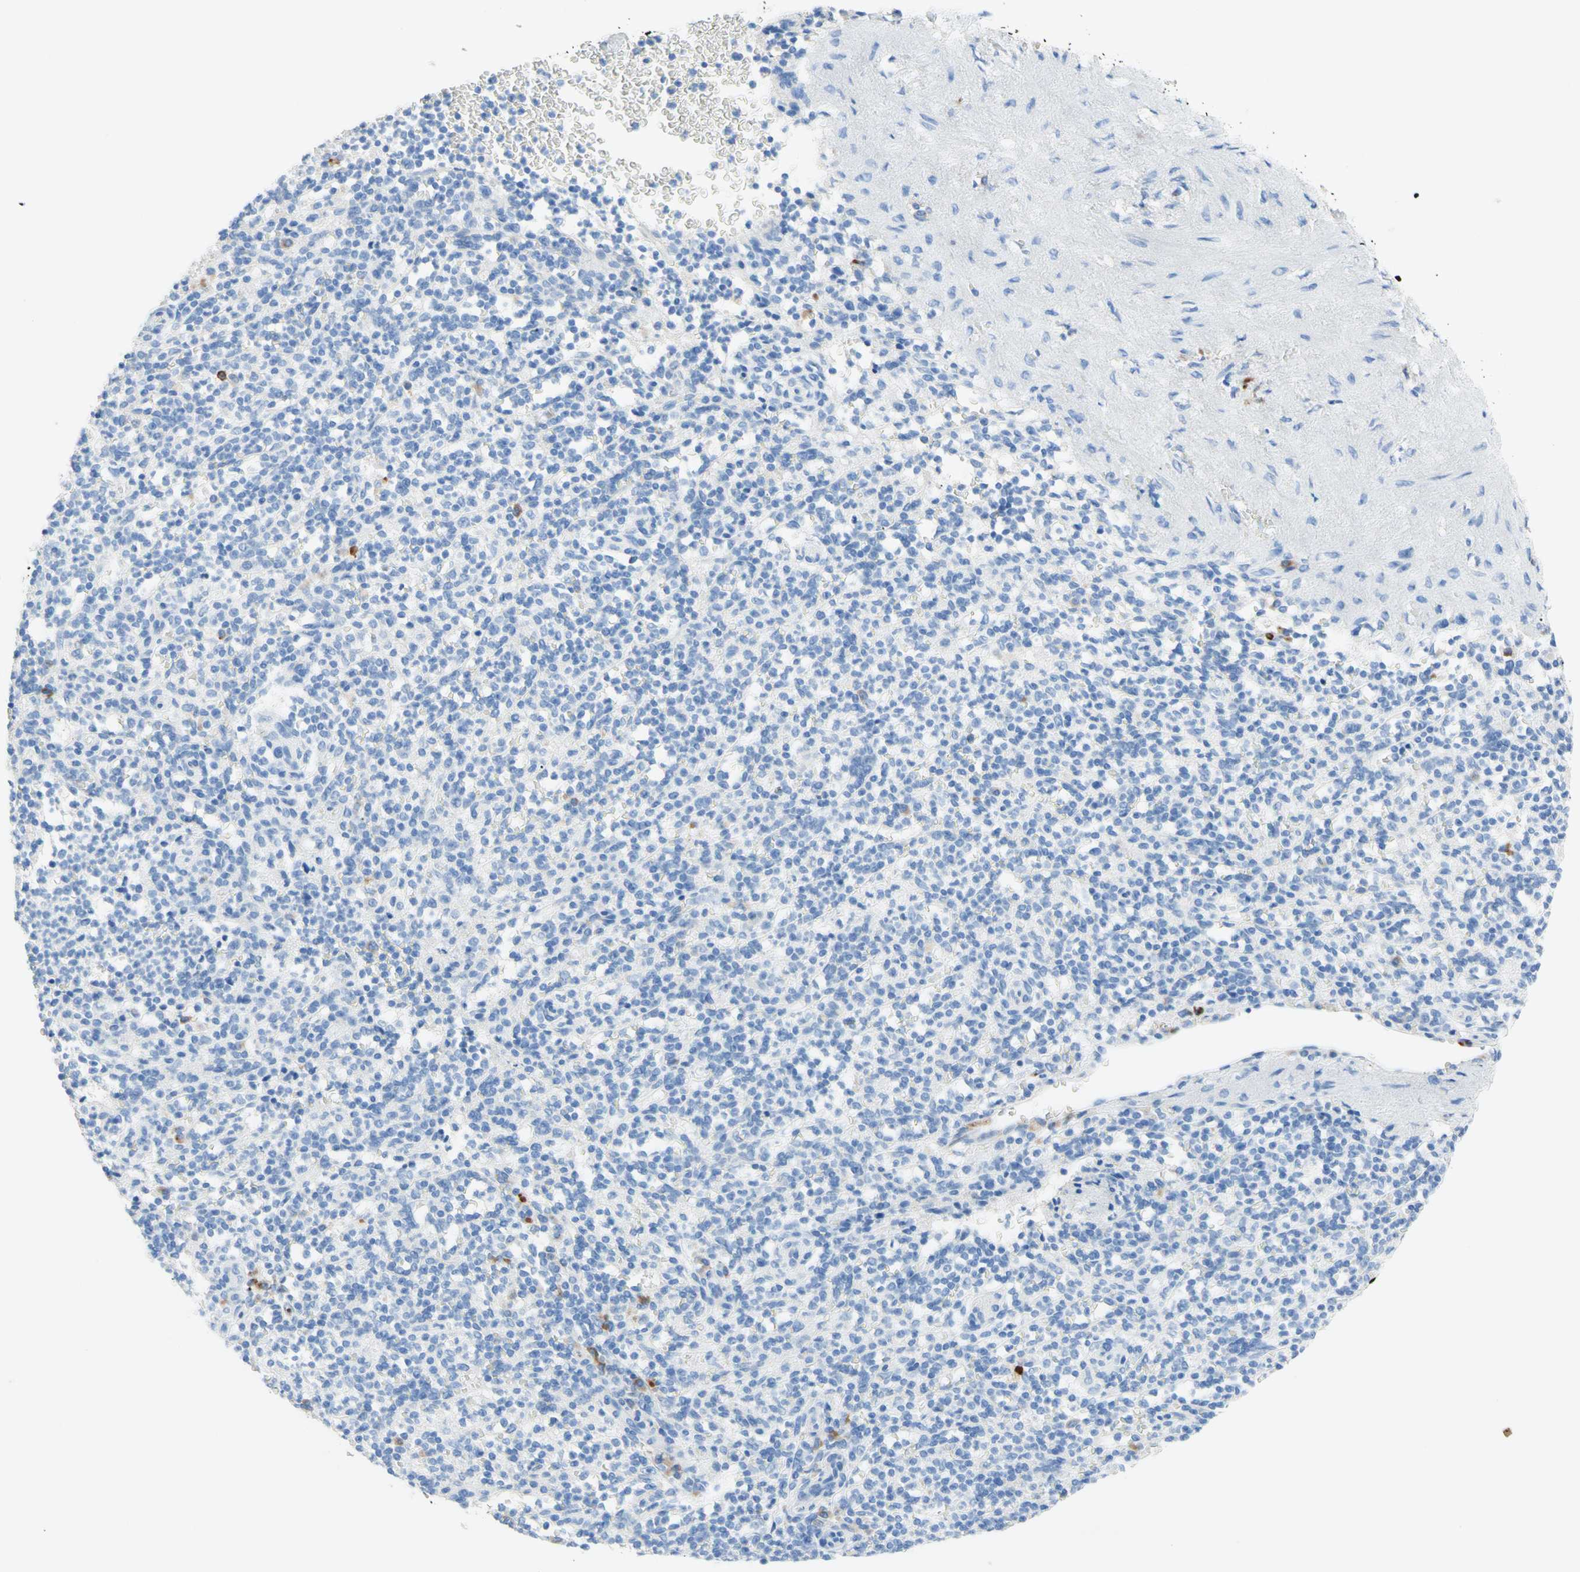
{"staining": {"intensity": "negative", "quantity": "none", "location": "none"}, "tissue": "spleen", "cell_type": "Cells in red pulp", "image_type": "normal", "snomed": [{"axis": "morphology", "description": "Normal tissue, NOS"}, {"axis": "topography", "description": "Spleen"}], "caption": "Protein analysis of normal spleen displays no significant expression in cells in red pulp. (DAB IHC, high magnification).", "gene": "IL6ST", "patient": {"sex": "female", "age": 74}}